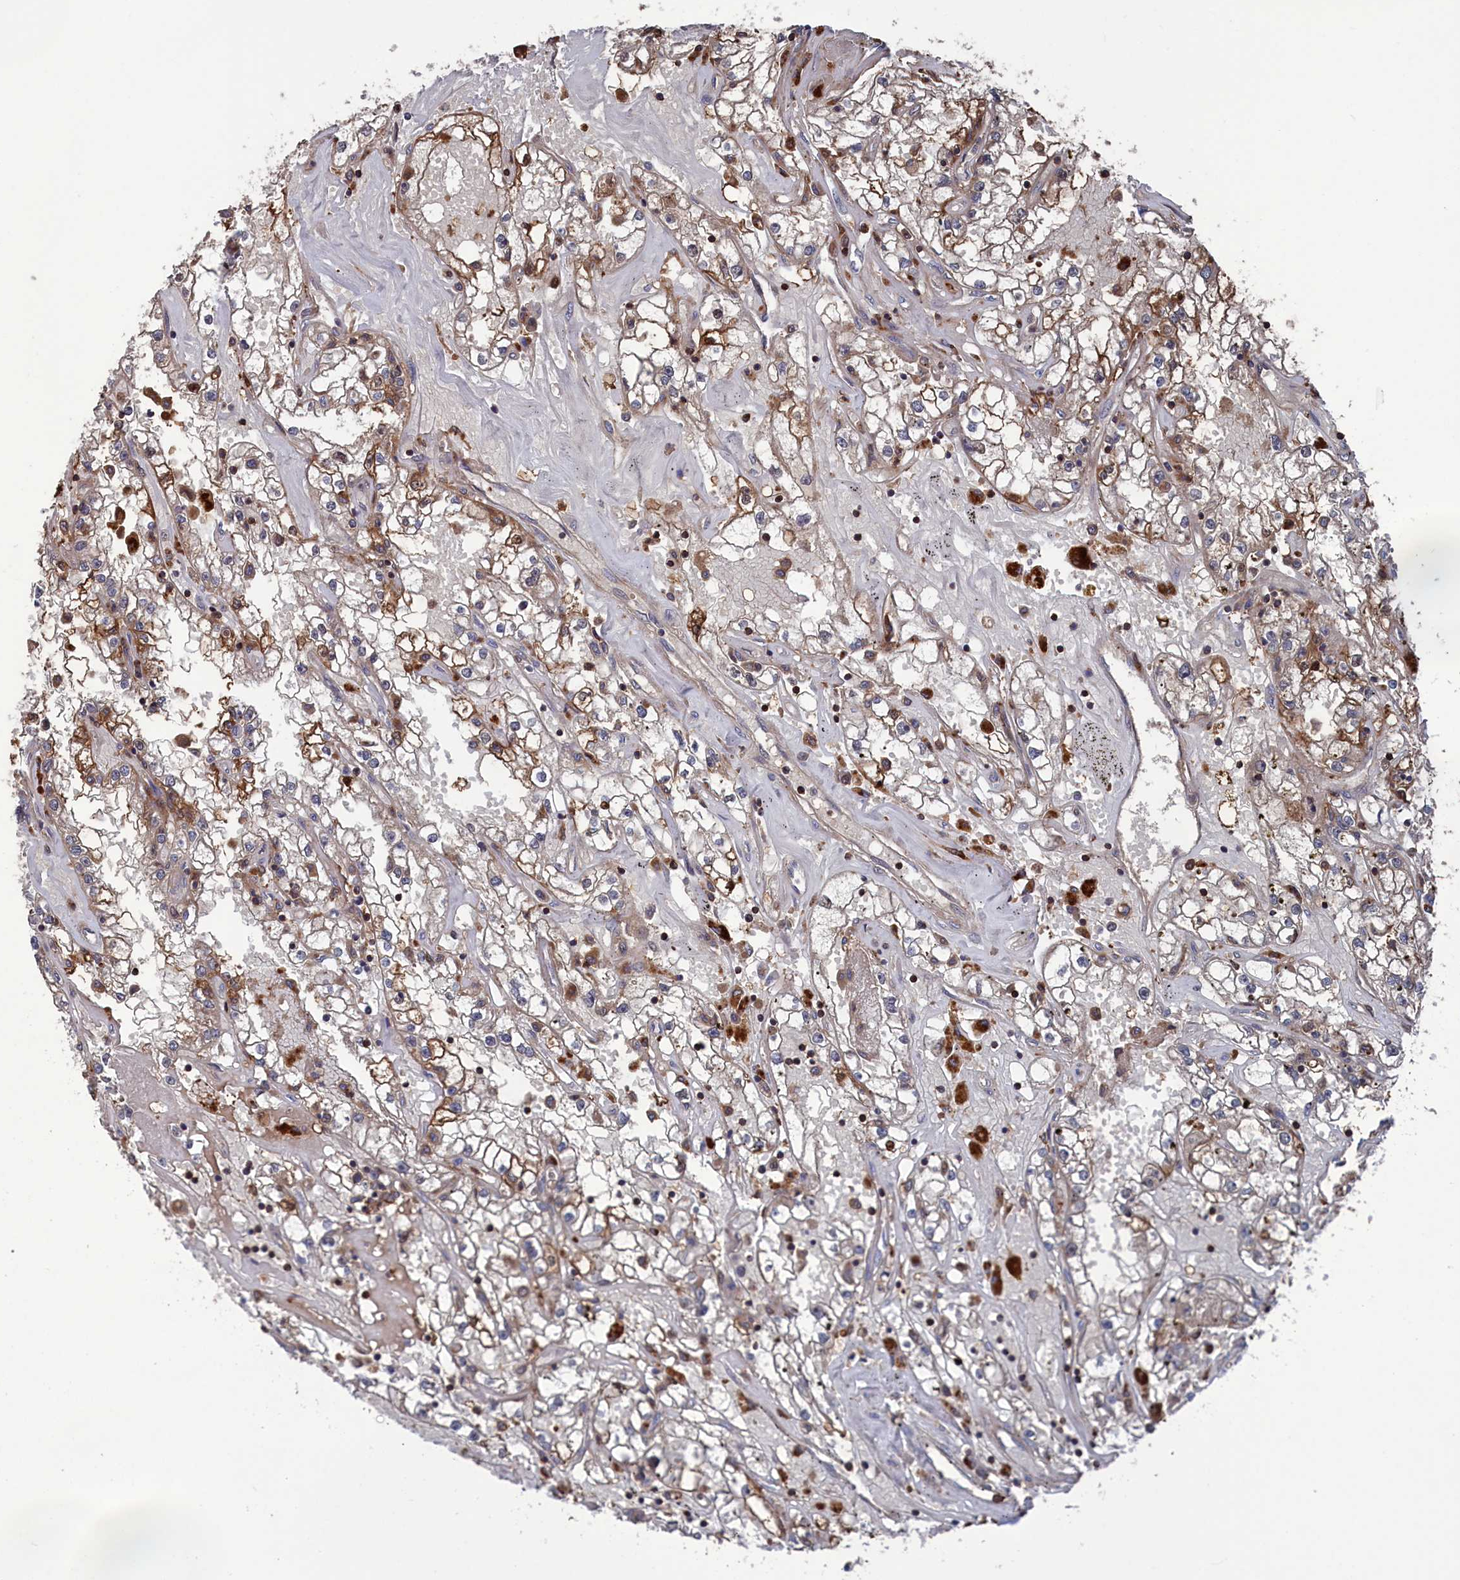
{"staining": {"intensity": "moderate", "quantity": "25%-75%", "location": "cytoplasmic/membranous"}, "tissue": "renal cancer", "cell_type": "Tumor cells", "image_type": "cancer", "snomed": [{"axis": "morphology", "description": "Adenocarcinoma, NOS"}, {"axis": "topography", "description": "Kidney"}], "caption": "DAB (3,3'-diaminobenzidine) immunohistochemical staining of renal cancer (adenocarcinoma) displays moderate cytoplasmic/membranous protein expression in about 25%-75% of tumor cells.", "gene": "PLA2G15", "patient": {"sex": "male", "age": 56}}